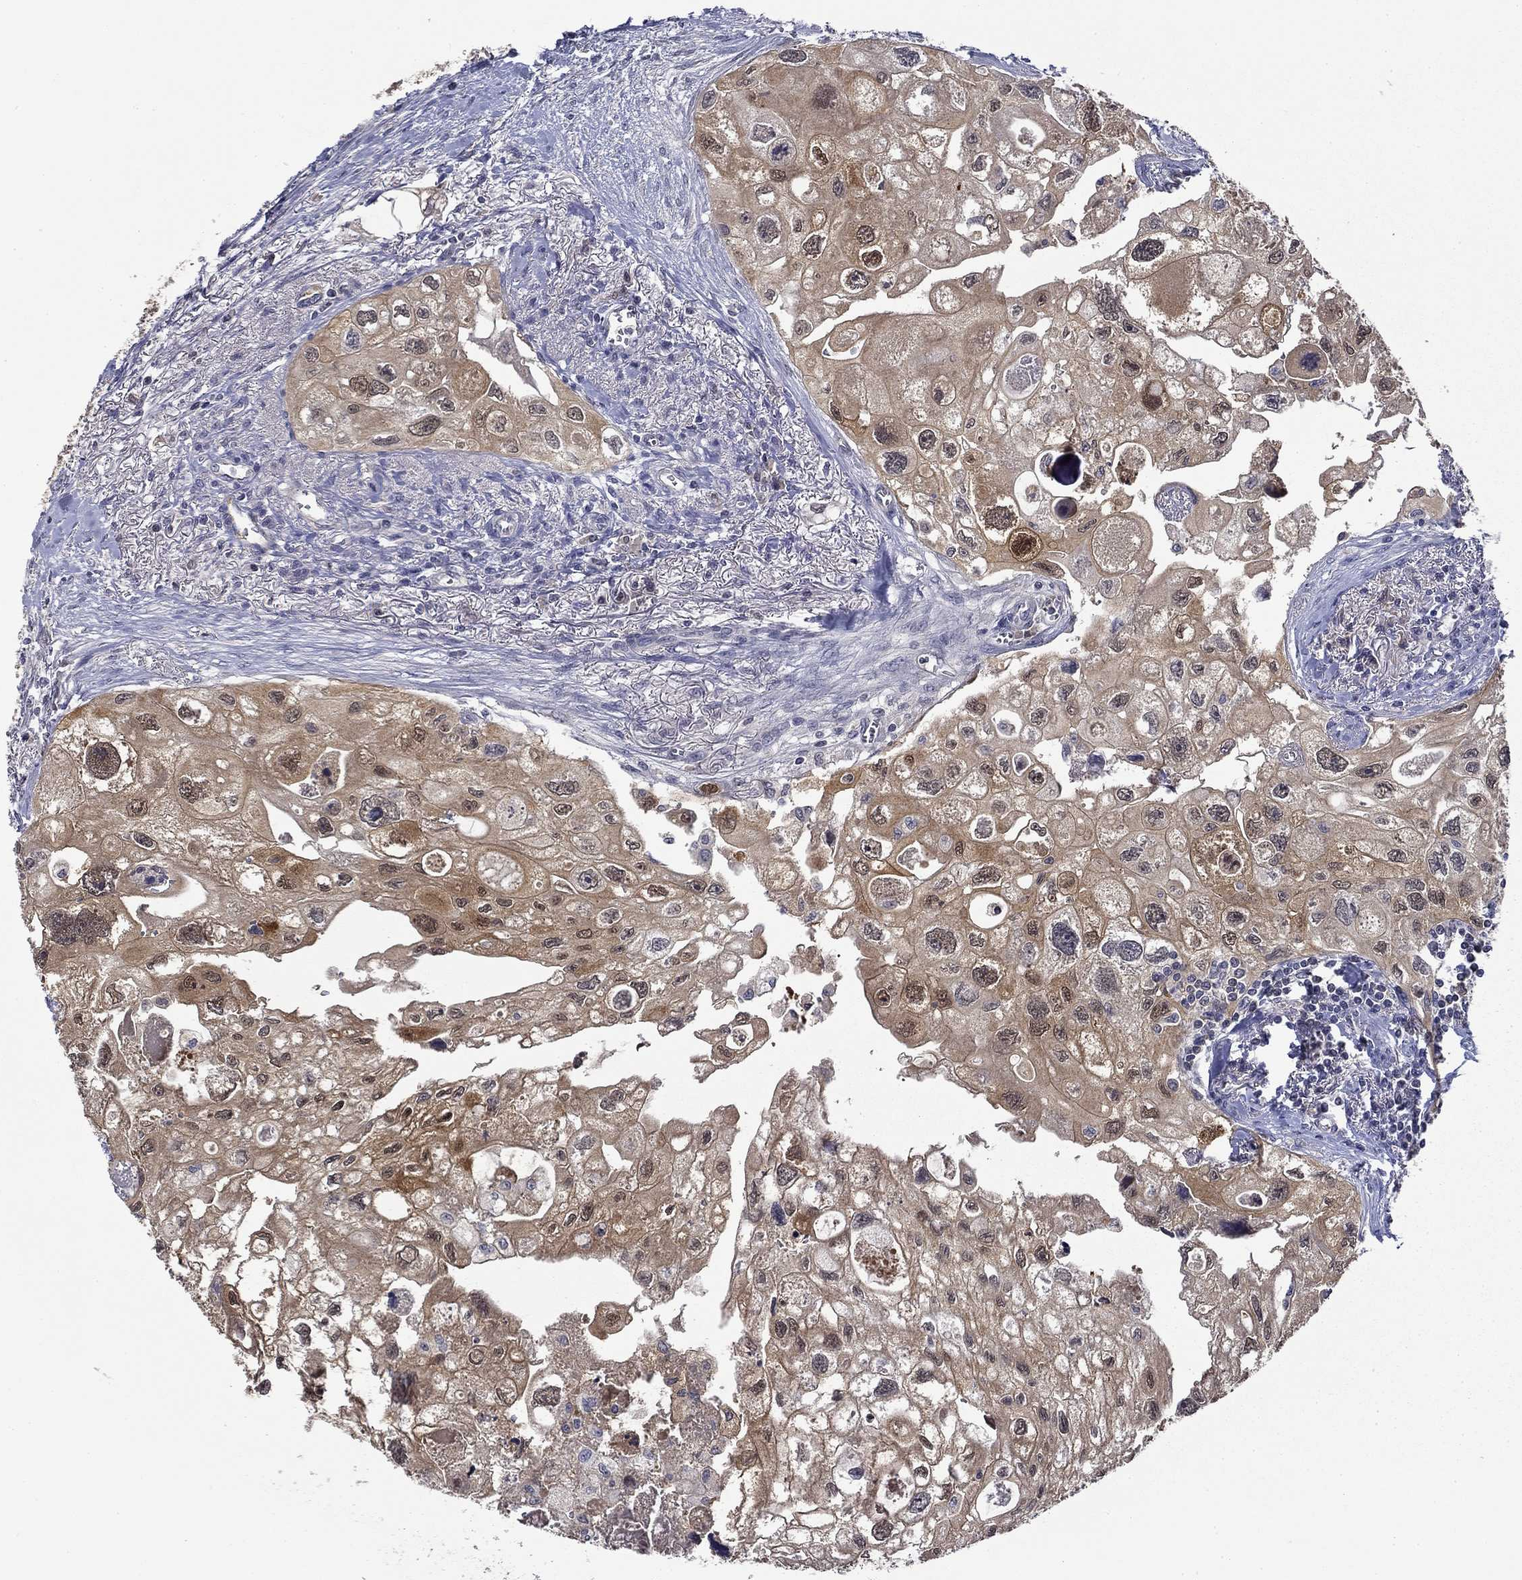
{"staining": {"intensity": "moderate", "quantity": "25%-75%", "location": "cytoplasmic/membranous"}, "tissue": "urothelial cancer", "cell_type": "Tumor cells", "image_type": "cancer", "snomed": [{"axis": "morphology", "description": "Urothelial carcinoma, High grade"}, {"axis": "topography", "description": "Urinary bladder"}], "caption": "IHC histopathology image of urothelial cancer stained for a protein (brown), which demonstrates medium levels of moderate cytoplasmic/membranous expression in approximately 25%-75% of tumor cells.", "gene": "DDTL", "patient": {"sex": "male", "age": 59}}